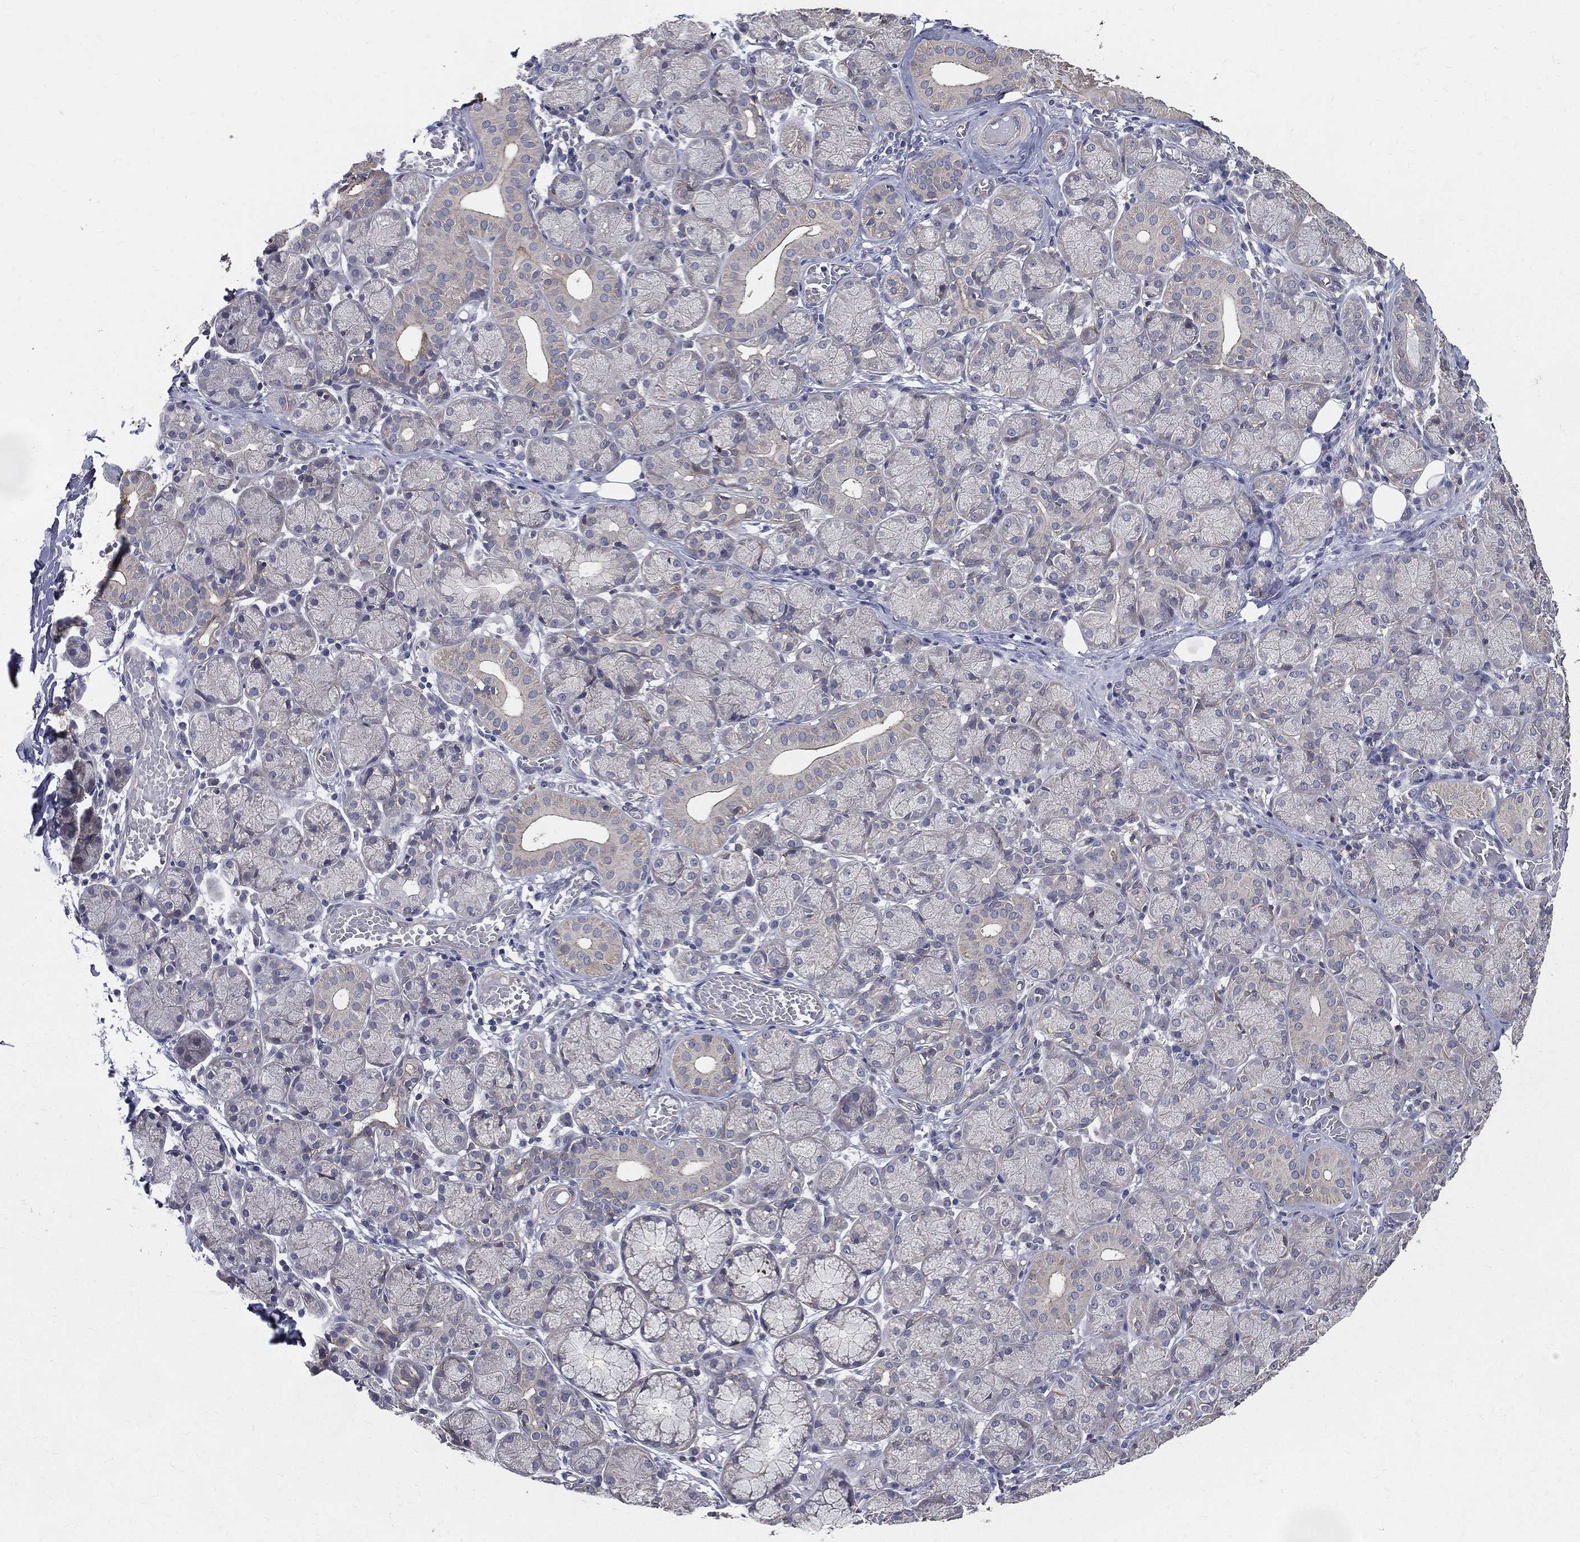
{"staining": {"intensity": "moderate", "quantity": "<25%", "location": "cytoplasmic/membranous"}, "tissue": "salivary gland", "cell_type": "Glandular cells", "image_type": "normal", "snomed": [{"axis": "morphology", "description": "Normal tissue, NOS"}, {"axis": "topography", "description": "Salivary gland"}, {"axis": "topography", "description": "Peripheral nerve tissue"}], "caption": "Immunohistochemistry (DAB) staining of unremarkable human salivary gland shows moderate cytoplasmic/membranous protein expression in approximately <25% of glandular cells.", "gene": "SERPINB2", "patient": {"sex": "female", "age": 24}}